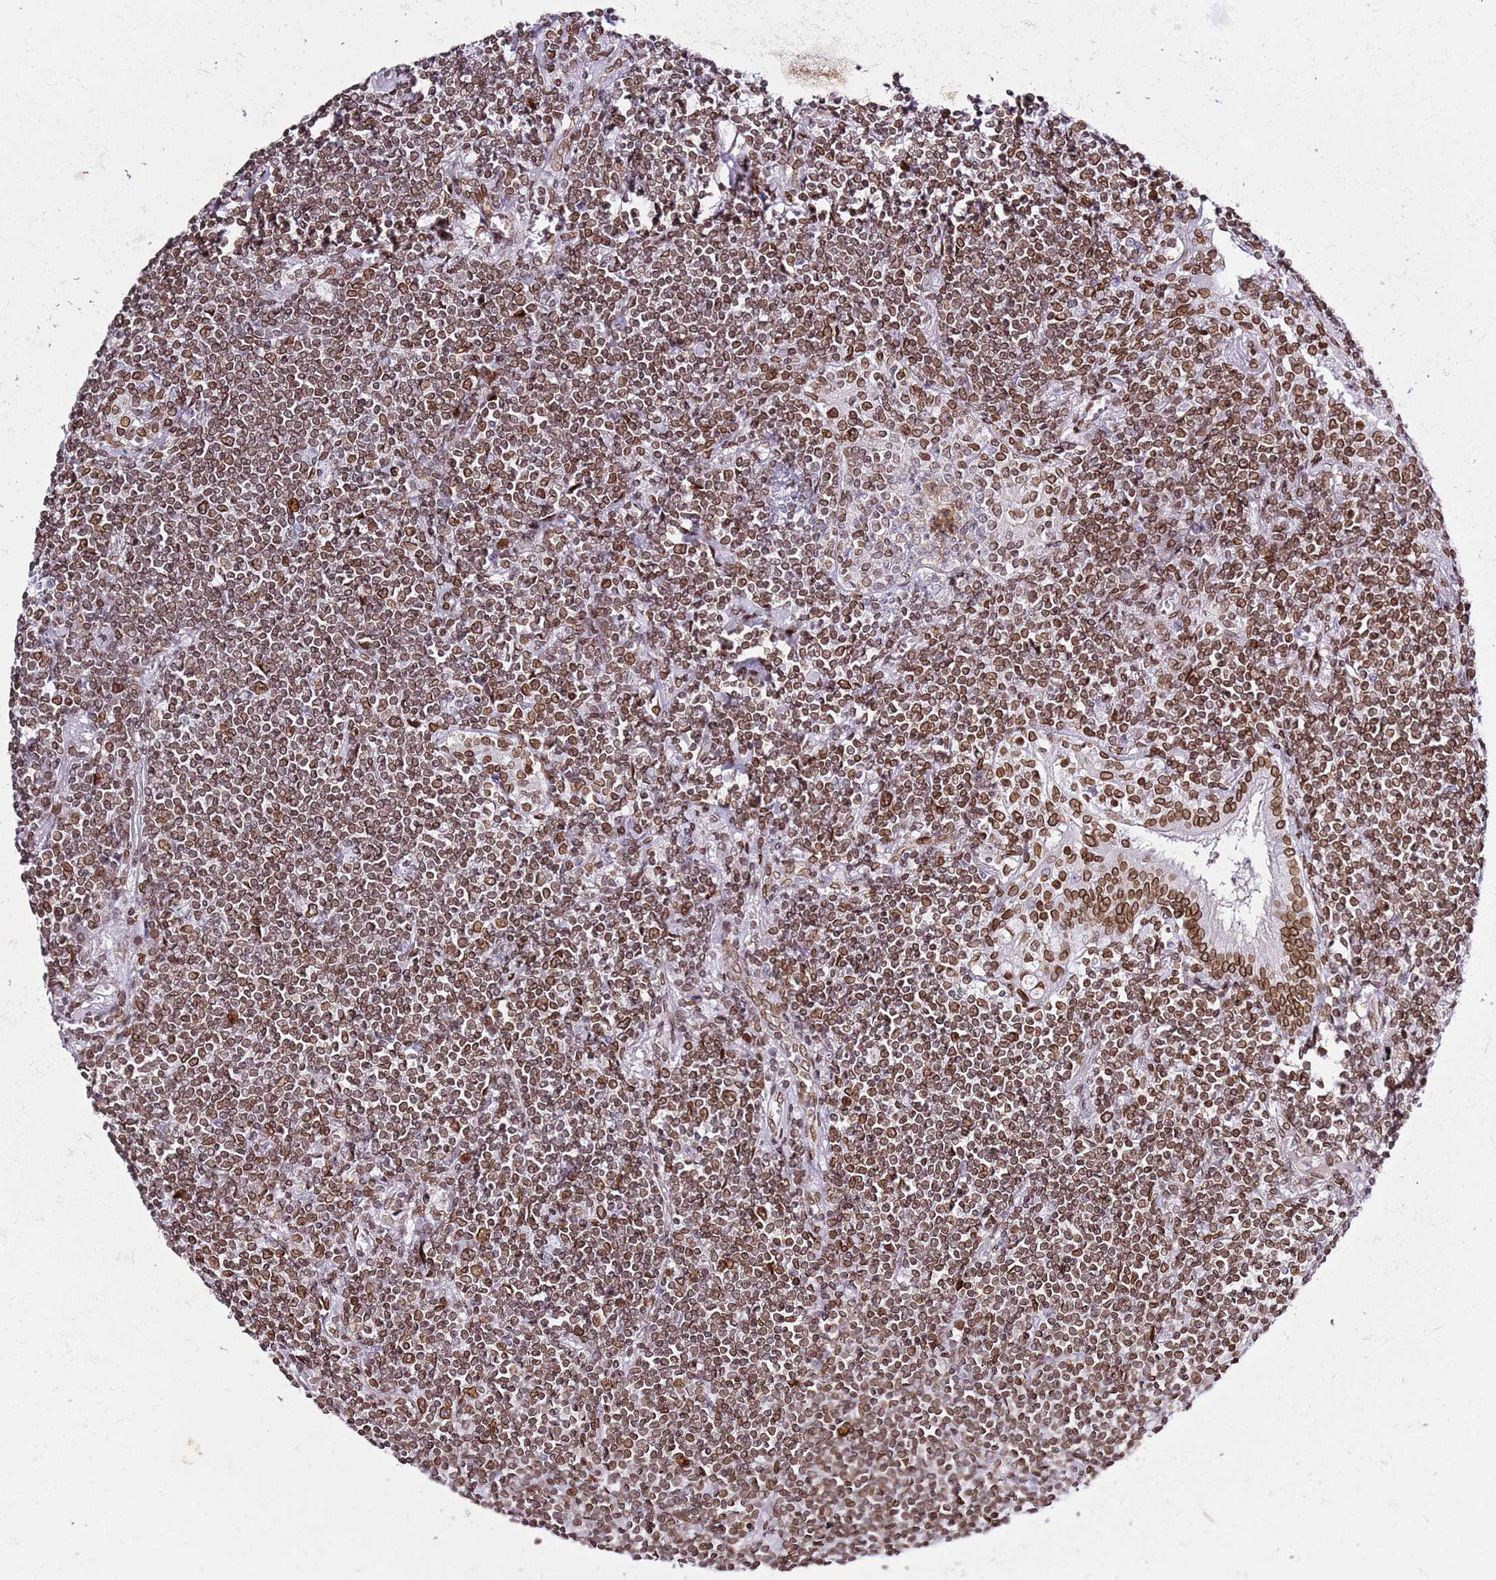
{"staining": {"intensity": "moderate", "quantity": ">75%", "location": "cytoplasmic/membranous,nuclear"}, "tissue": "lymphoma", "cell_type": "Tumor cells", "image_type": "cancer", "snomed": [{"axis": "morphology", "description": "Malignant lymphoma, non-Hodgkin's type, Low grade"}, {"axis": "topography", "description": "Lung"}], "caption": "IHC (DAB (3,3'-diaminobenzidine)) staining of lymphoma shows moderate cytoplasmic/membranous and nuclear protein expression in about >75% of tumor cells.", "gene": "POU6F1", "patient": {"sex": "female", "age": 71}}